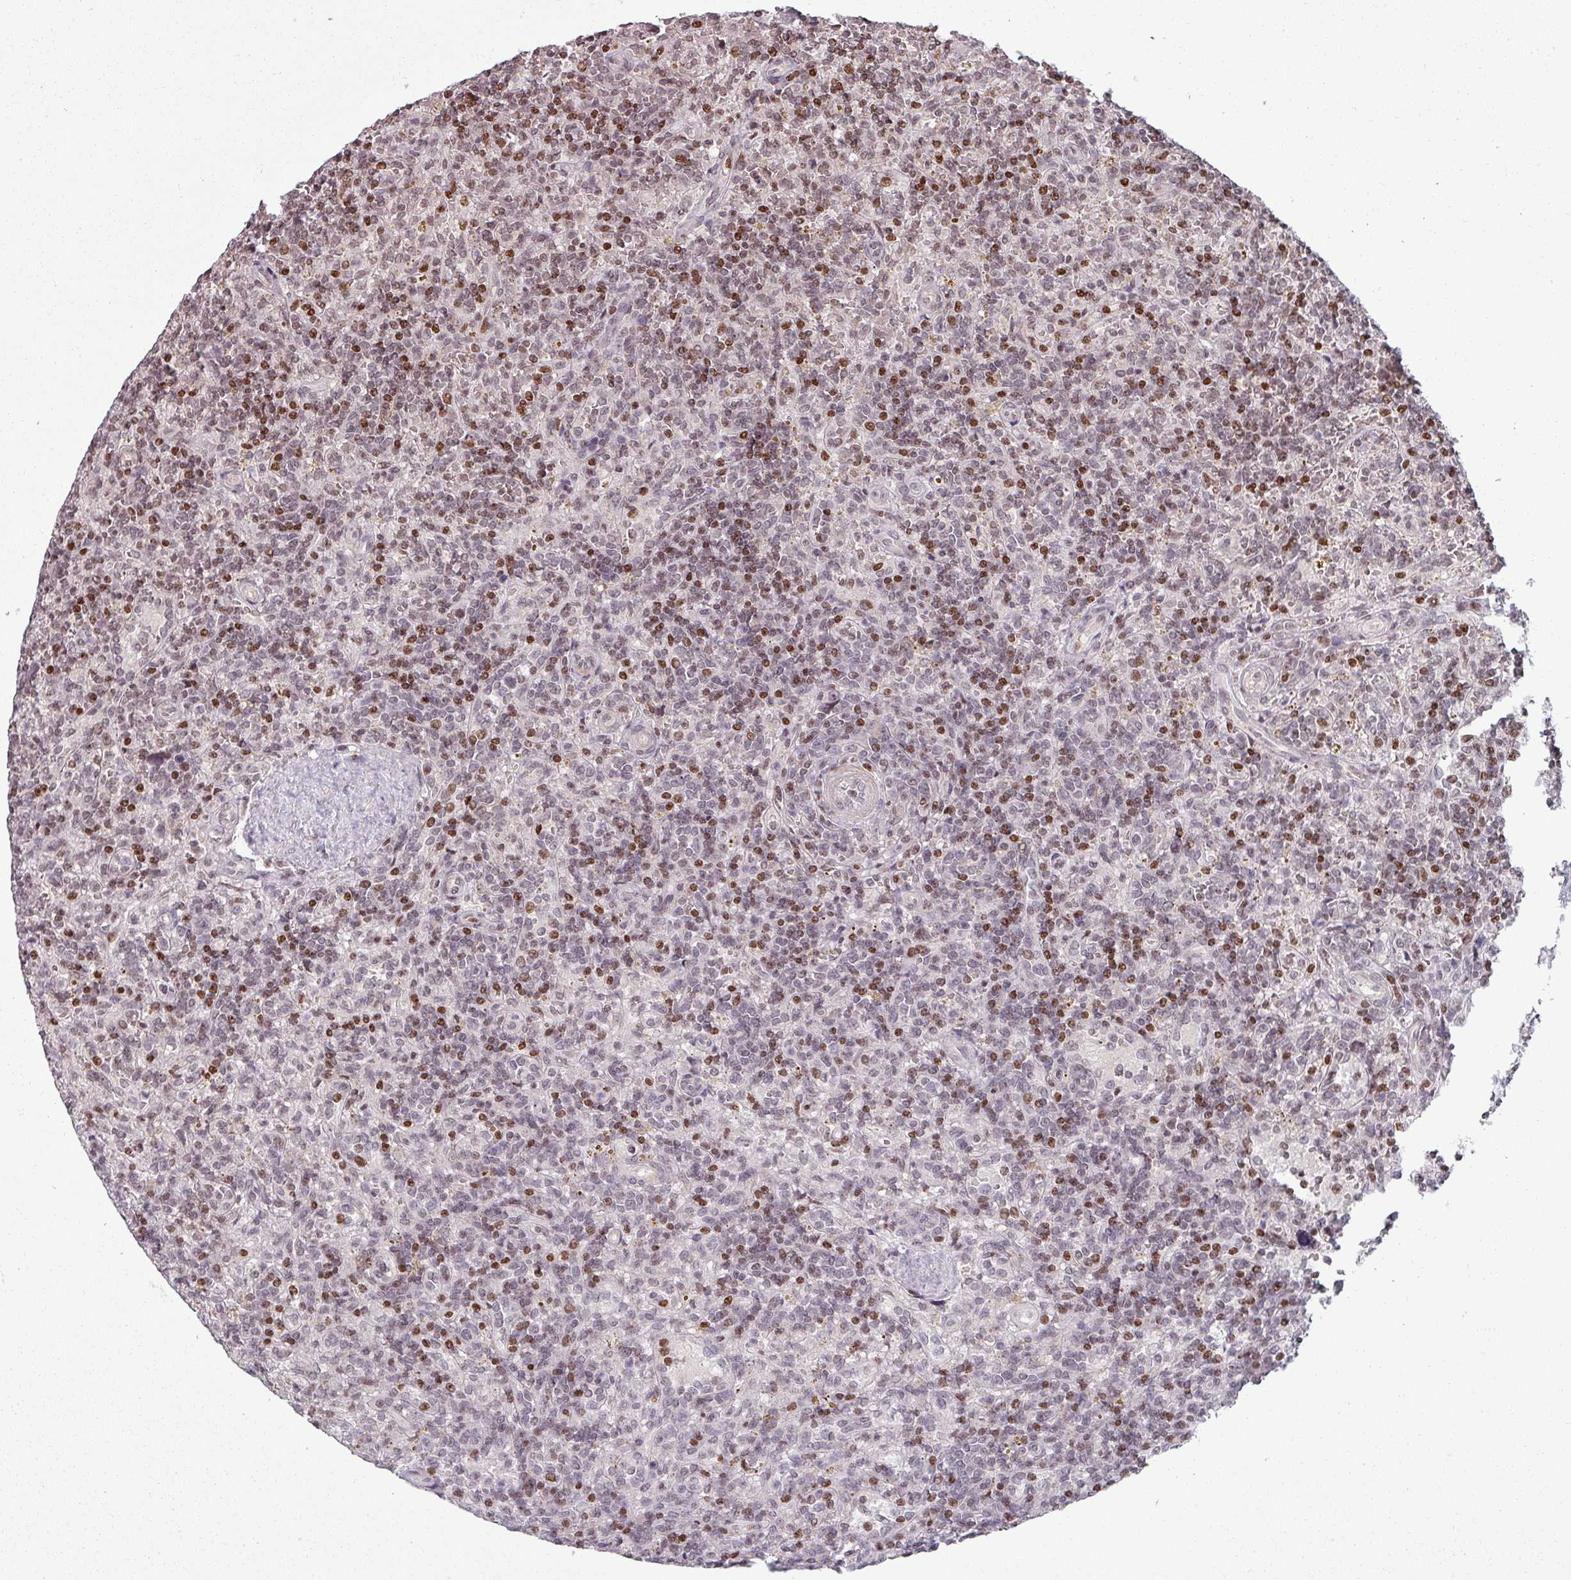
{"staining": {"intensity": "moderate", "quantity": "25%-75%", "location": "nuclear"}, "tissue": "lymphoma", "cell_type": "Tumor cells", "image_type": "cancer", "snomed": [{"axis": "morphology", "description": "Malignant lymphoma, non-Hodgkin's type, Low grade"}, {"axis": "topography", "description": "Spleen"}], "caption": "A brown stain highlights moderate nuclear staining of a protein in human malignant lymphoma, non-Hodgkin's type (low-grade) tumor cells.", "gene": "NCOR1", "patient": {"sex": "male", "age": 67}}